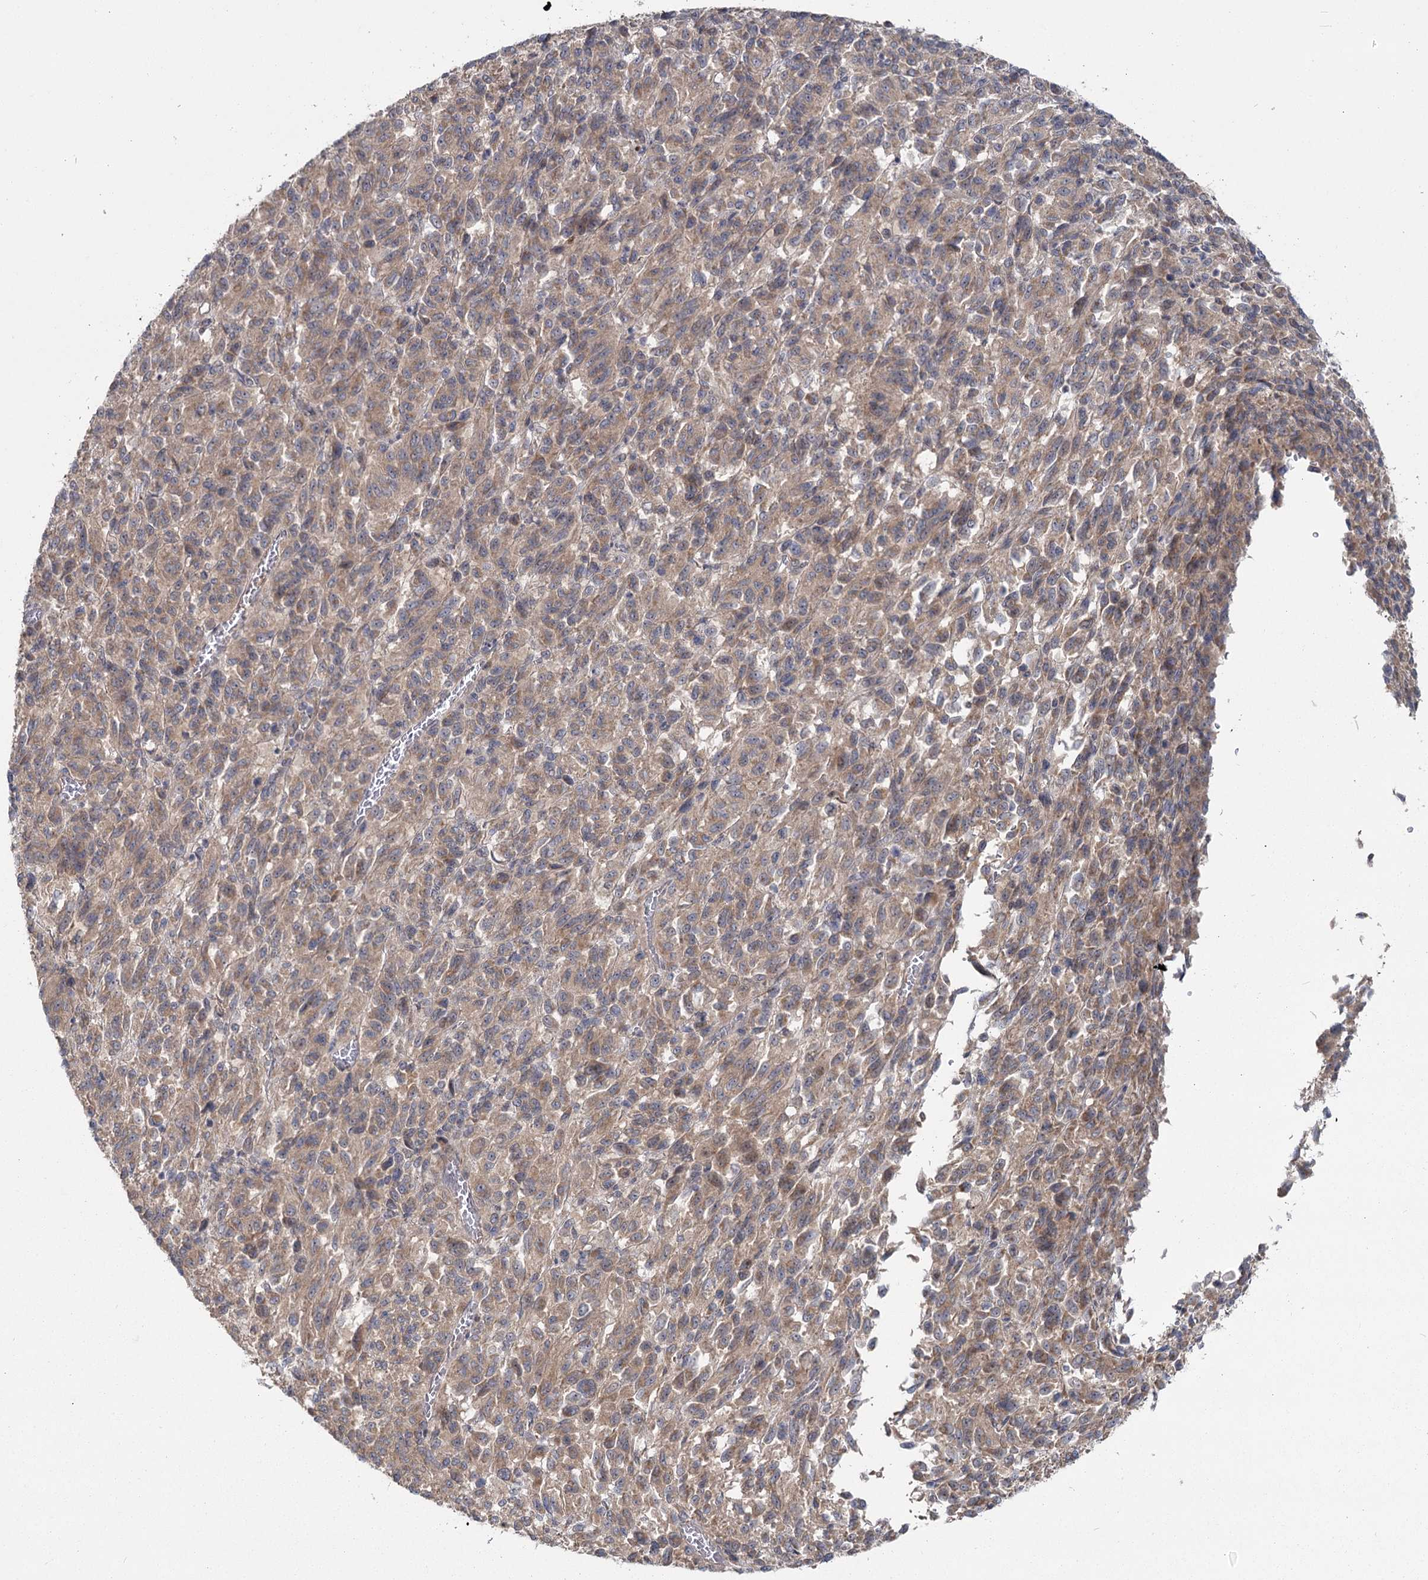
{"staining": {"intensity": "weak", "quantity": ">75%", "location": "cytoplasmic/membranous"}, "tissue": "melanoma", "cell_type": "Tumor cells", "image_type": "cancer", "snomed": [{"axis": "morphology", "description": "Malignant melanoma, Metastatic site"}, {"axis": "topography", "description": "Lung"}], "caption": "Immunohistochemical staining of human melanoma shows low levels of weak cytoplasmic/membranous protein staining in approximately >75% of tumor cells.", "gene": "TBC1D9B", "patient": {"sex": "male", "age": 64}}